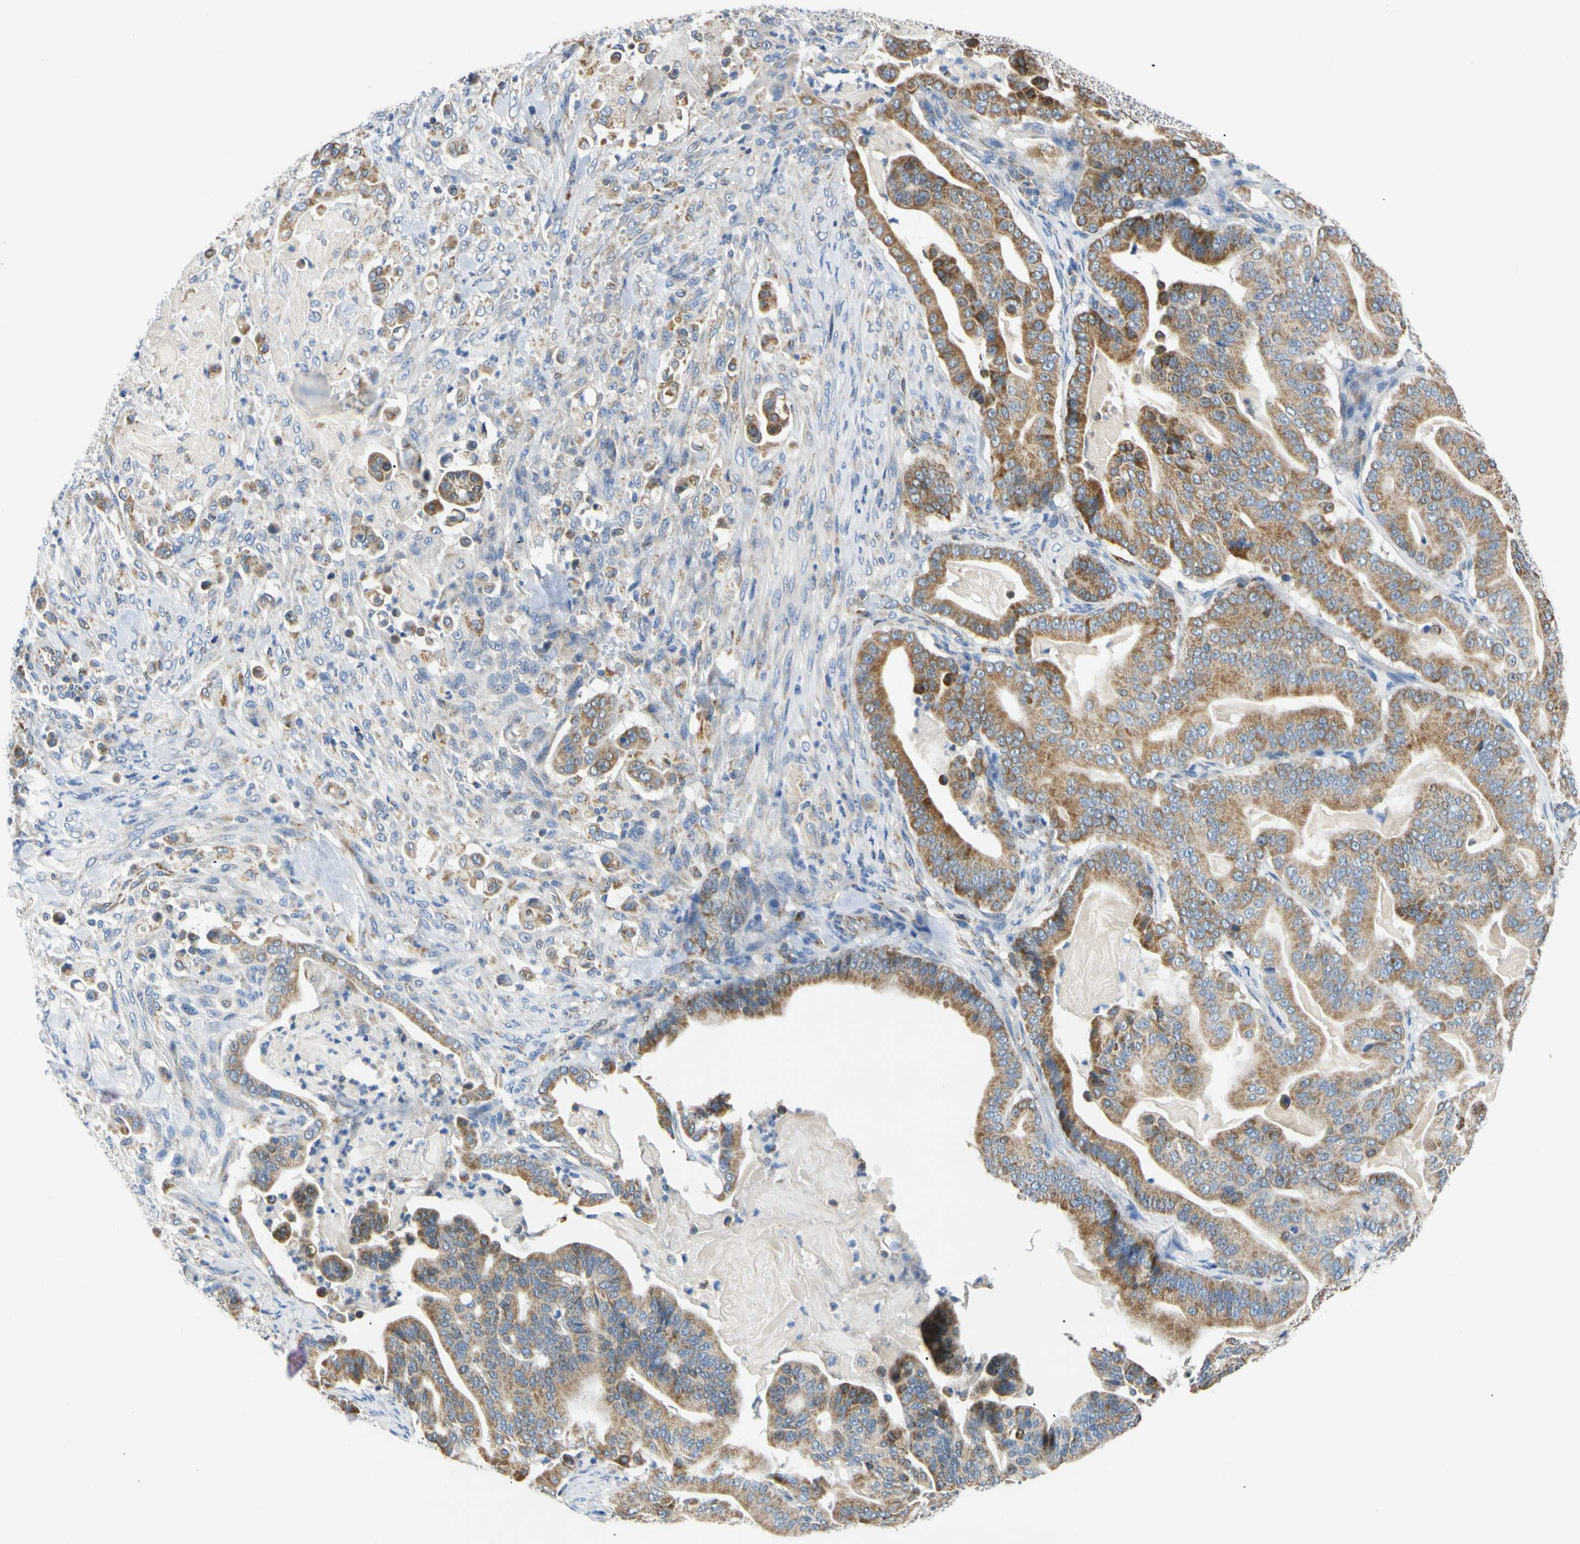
{"staining": {"intensity": "moderate", "quantity": ">75%", "location": "cytoplasmic/membranous"}, "tissue": "pancreatic cancer", "cell_type": "Tumor cells", "image_type": "cancer", "snomed": [{"axis": "morphology", "description": "Adenocarcinoma, NOS"}, {"axis": "topography", "description": "Pancreas"}], "caption": "DAB (3,3'-diaminobenzidine) immunohistochemical staining of adenocarcinoma (pancreatic) shows moderate cytoplasmic/membranous protein expression in about >75% of tumor cells.", "gene": "ACAT1", "patient": {"sex": "male", "age": 63}}